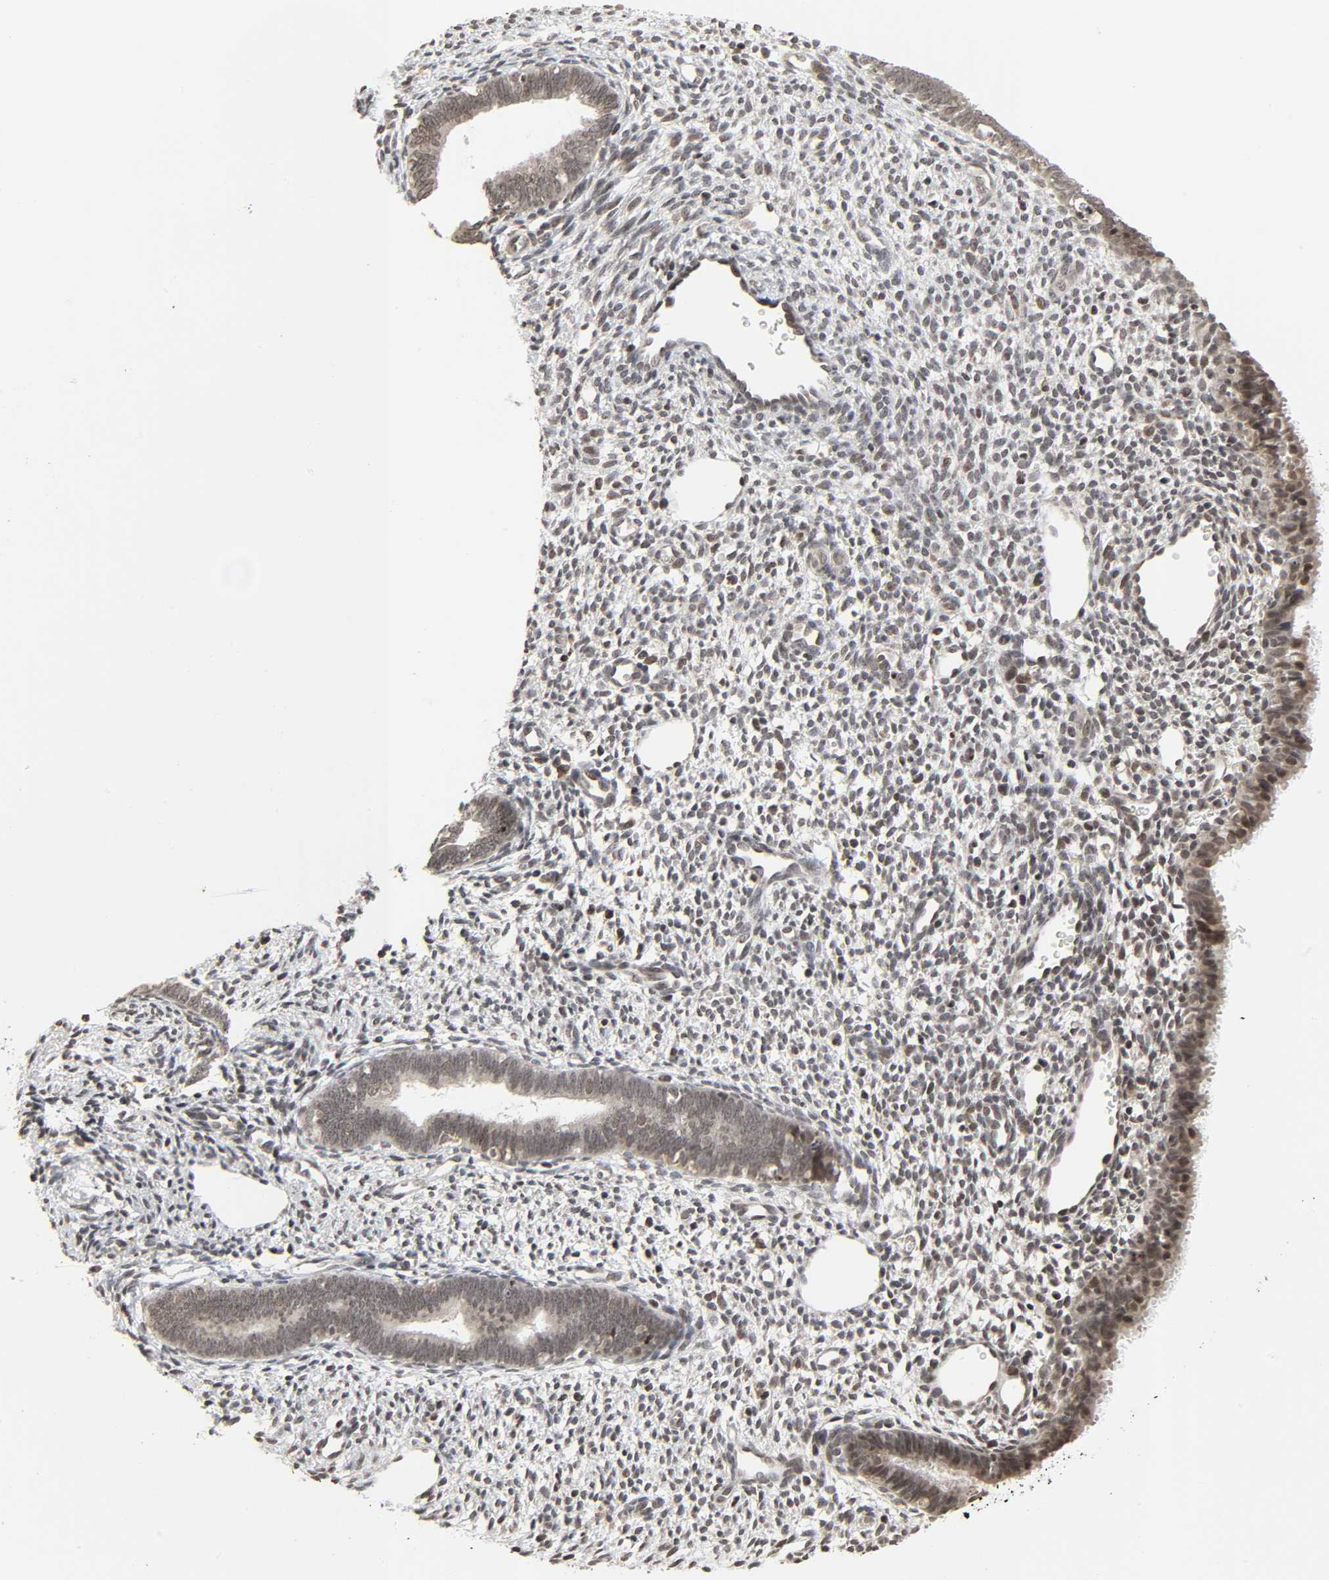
{"staining": {"intensity": "moderate", "quantity": "25%-75%", "location": "nuclear"}, "tissue": "endometrium", "cell_type": "Cells in endometrial stroma", "image_type": "normal", "snomed": [{"axis": "morphology", "description": "Normal tissue, NOS"}, {"axis": "topography", "description": "Endometrium"}], "caption": "IHC photomicrograph of unremarkable human endometrium stained for a protein (brown), which exhibits medium levels of moderate nuclear expression in approximately 25%-75% of cells in endometrial stroma.", "gene": "XRCC1", "patient": {"sex": "female", "age": 27}}